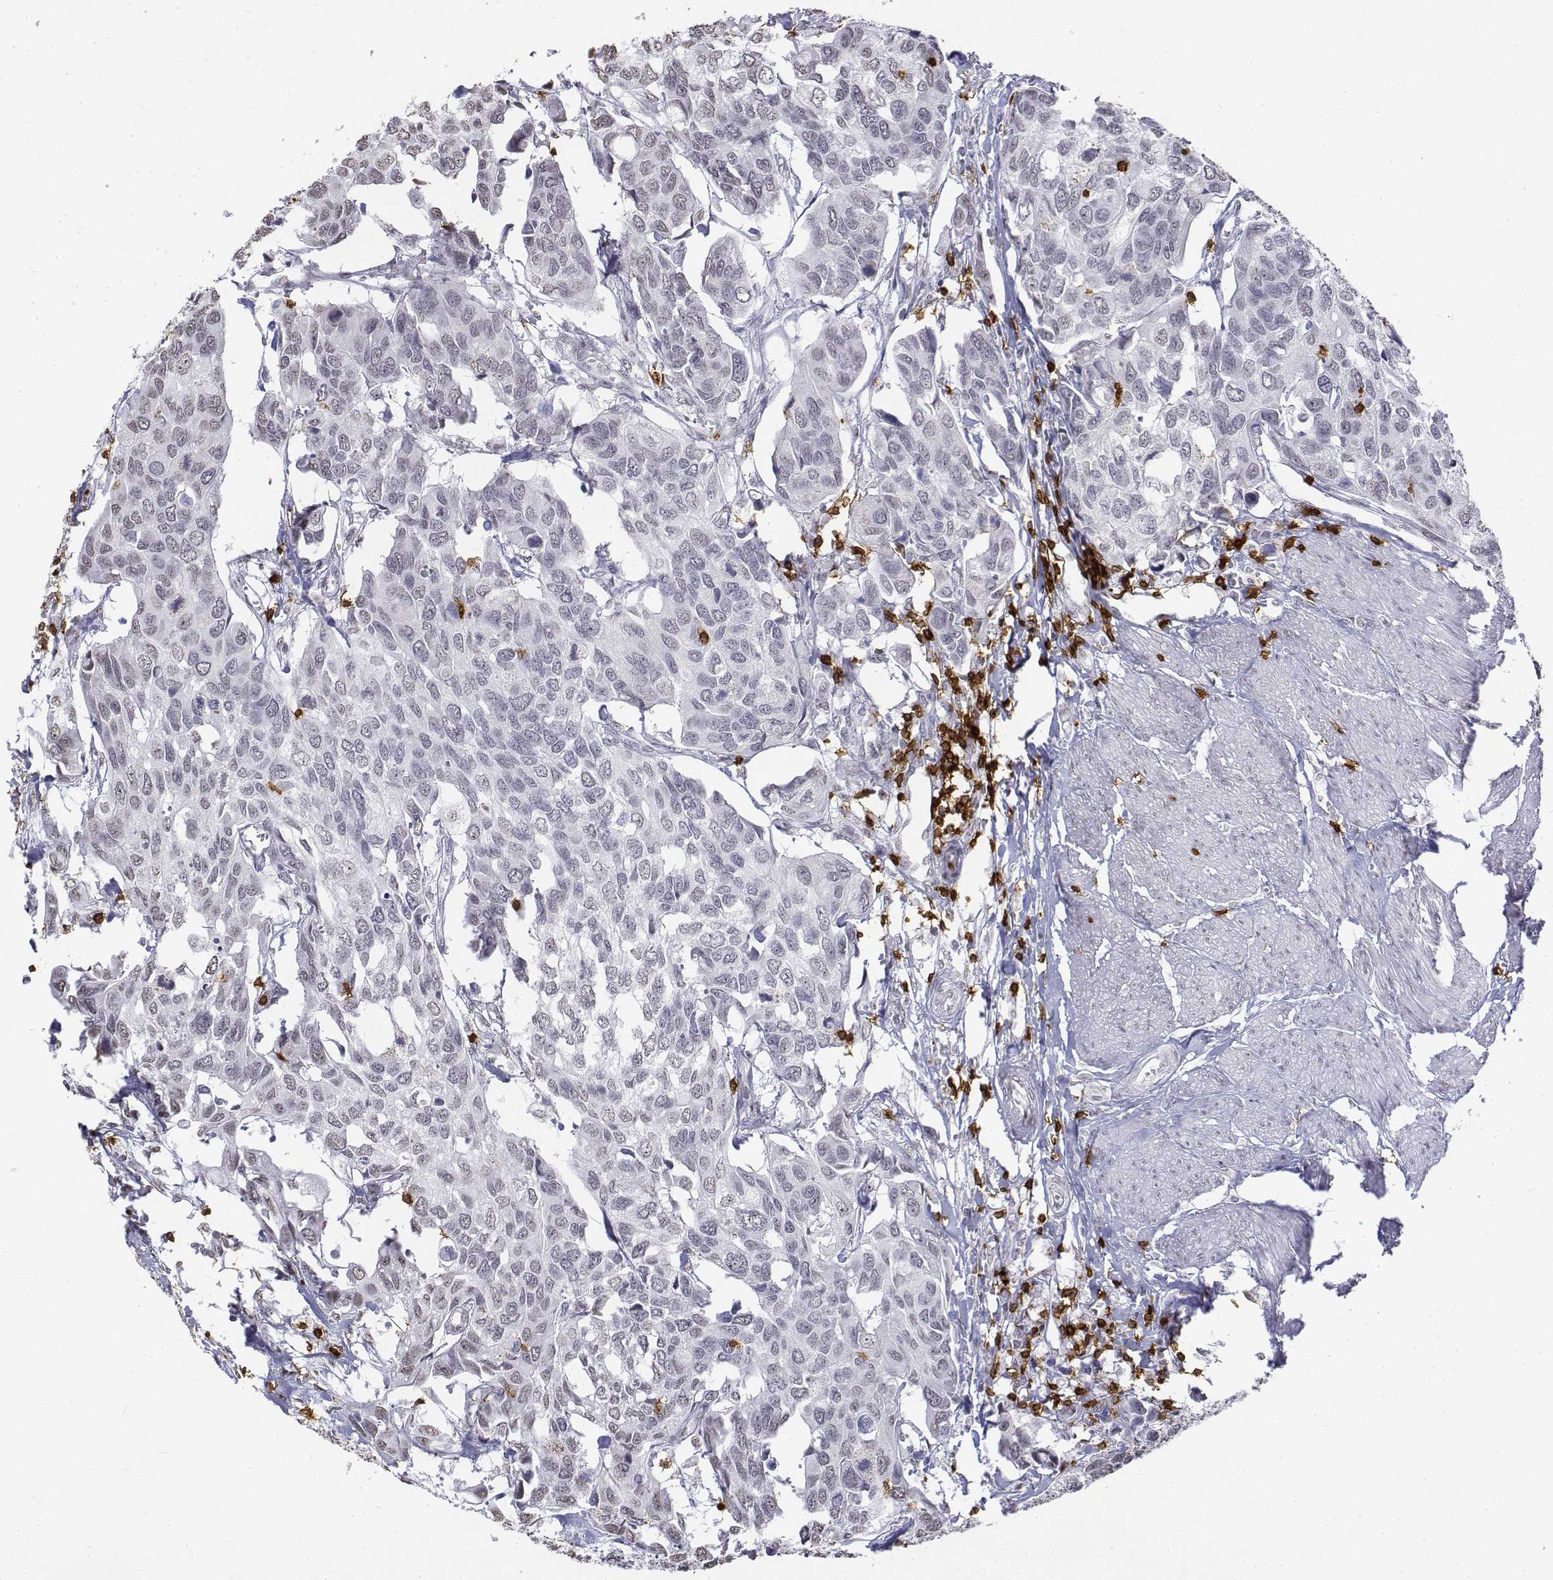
{"staining": {"intensity": "negative", "quantity": "none", "location": "none"}, "tissue": "urothelial cancer", "cell_type": "Tumor cells", "image_type": "cancer", "snomed": [{"axis": "morphology", "description": "Urothelial carcinoma, High grade"}, {"axis": "topography", "description": "Urinary bladder"}], "caption": "Immunohistochemical staining of human urothelial cancer exhibits no significant staining in tumor cells. The staining is performed using DAB brown chromogen with nuclei counter-stained in using hematoxylin.", "gene": "CD3E", "patient": {"sex": "male", "age": 60}}